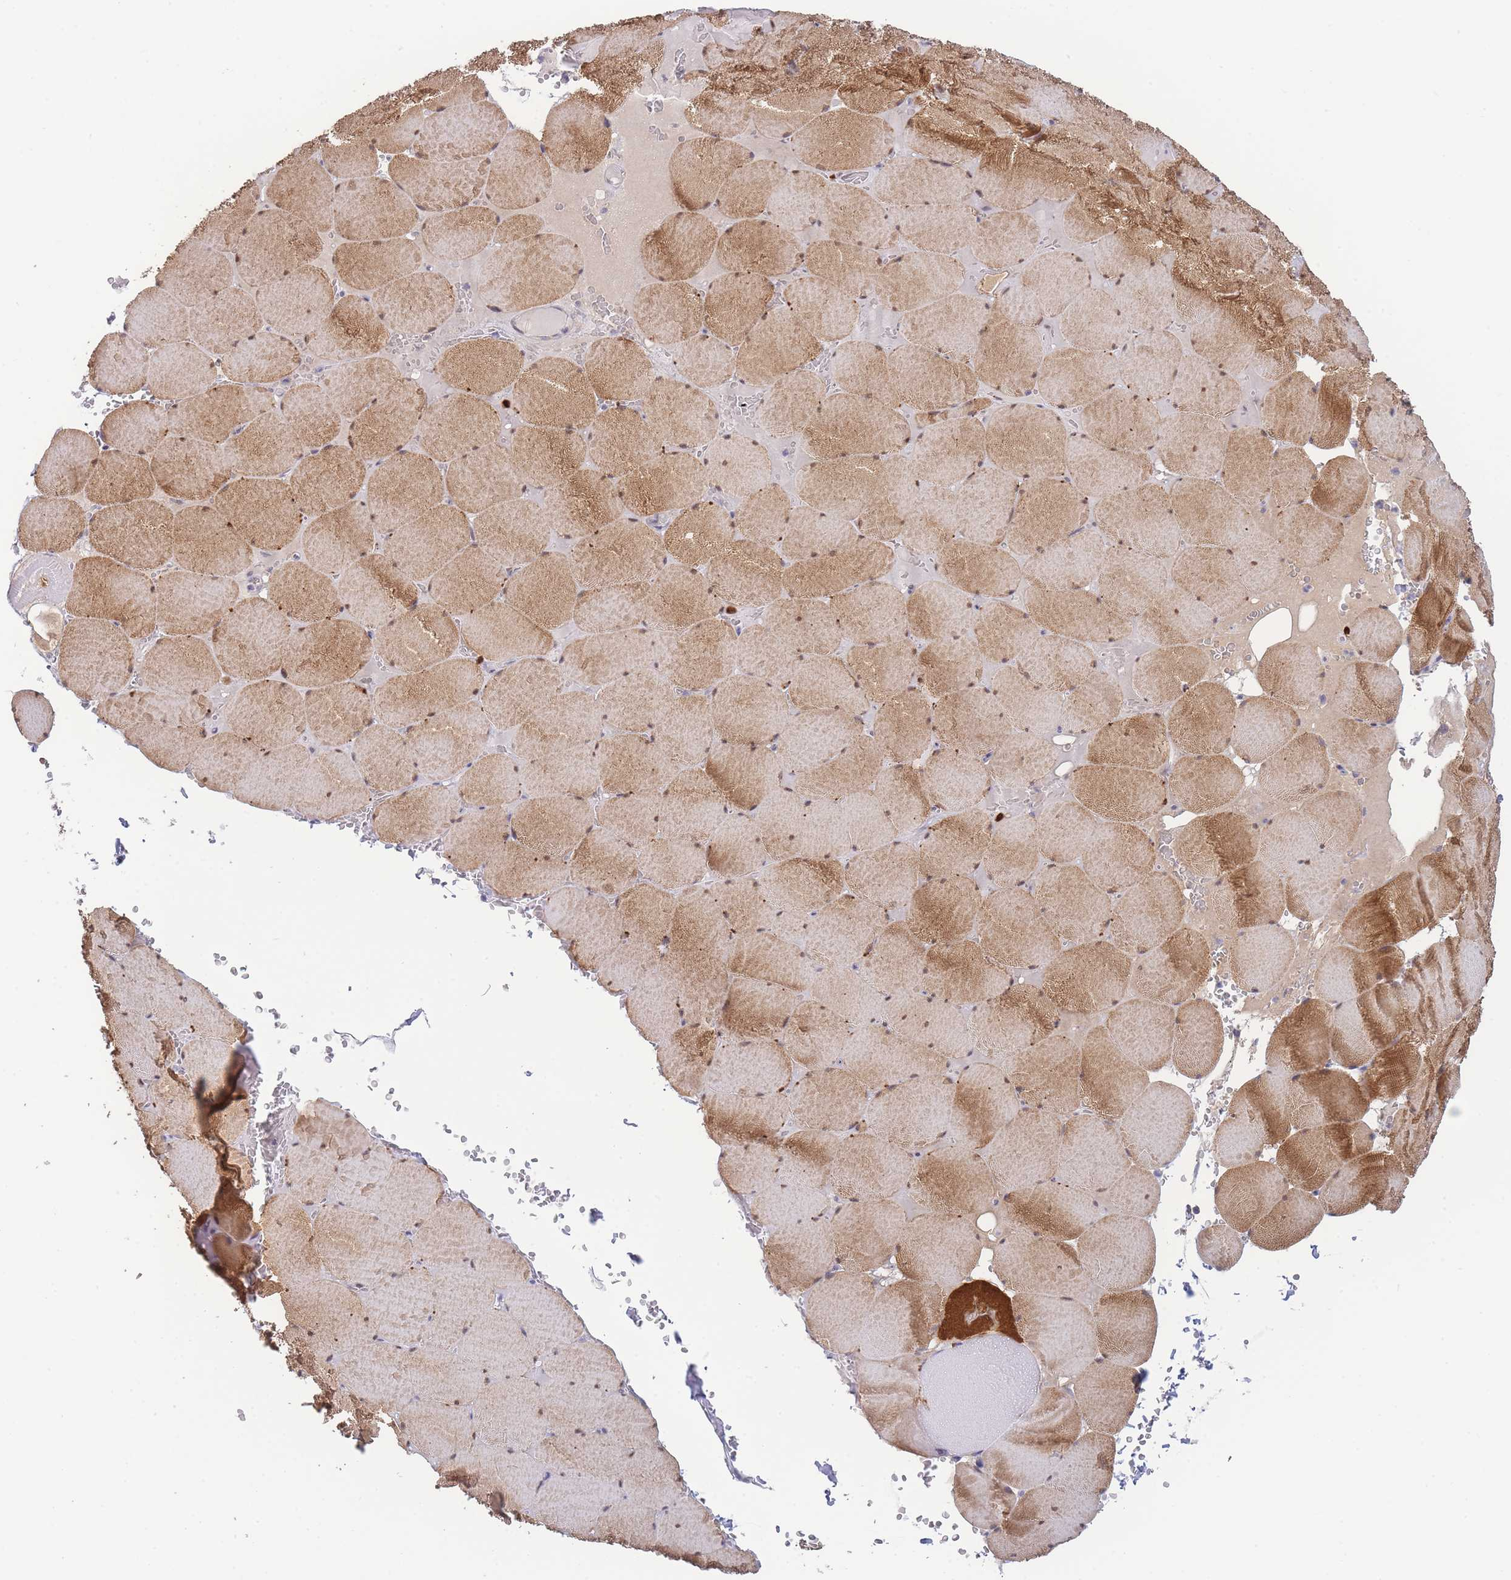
{"staining": {"intensity": "moderate", "quantity": ">75%", "location": "cytoplasmic/membranous"}, "tissue": "skeletal muscle", "cell_type": "Myocytes", "image_type": "normal", "snomed": [{"axis": "morphology", "description": "Normal tissue, NOS"}, {"axis": "topography", "description": "Skeletal muscle"}, {"axis": "topography", "description": "Head-Neck"}], "caption": "This micrograph exhibits normal skeletal muscle stained with IHC to label a protein in brown. The cytoplasmic/membranous of myocytes show moderate positivity for the protein. Nuclei are counter-stained blue.", "gene": "ASAP3", "patient": {"sex": "male", "age": 66}}